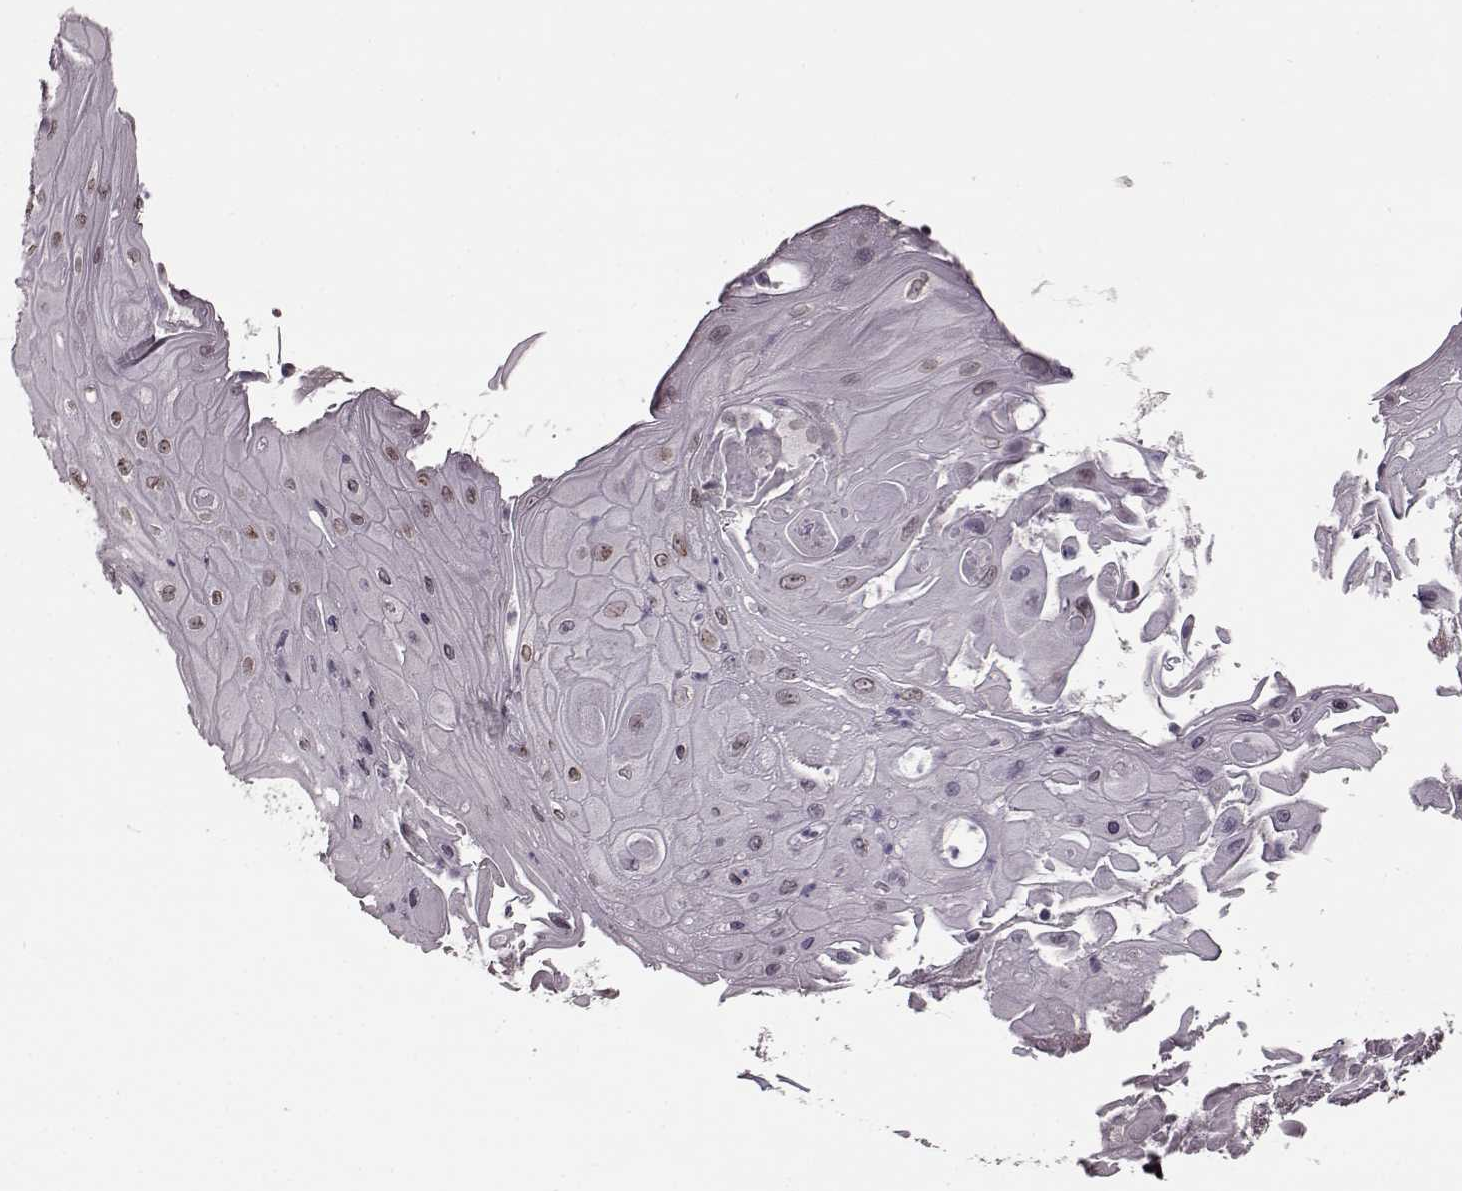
{"staining": {"intensity": "weak", "quantity": "<25%", "location": "nuclear"}, "tissue": "skin cancer", "cell_type": "Tumor cells", "image_type": "cancer", "snomed": [{"axis": "morphology", "description": "Squamous cell carcinoma, NOS"}, {"axis": "topography", "description": "Skin"}], "caption": "Tumor cells are negative for brown protein staining in skin cancer (squamous cell carcinoma).", "gene": "STX1B", "patient": {"sex": "male", "age": 62}}